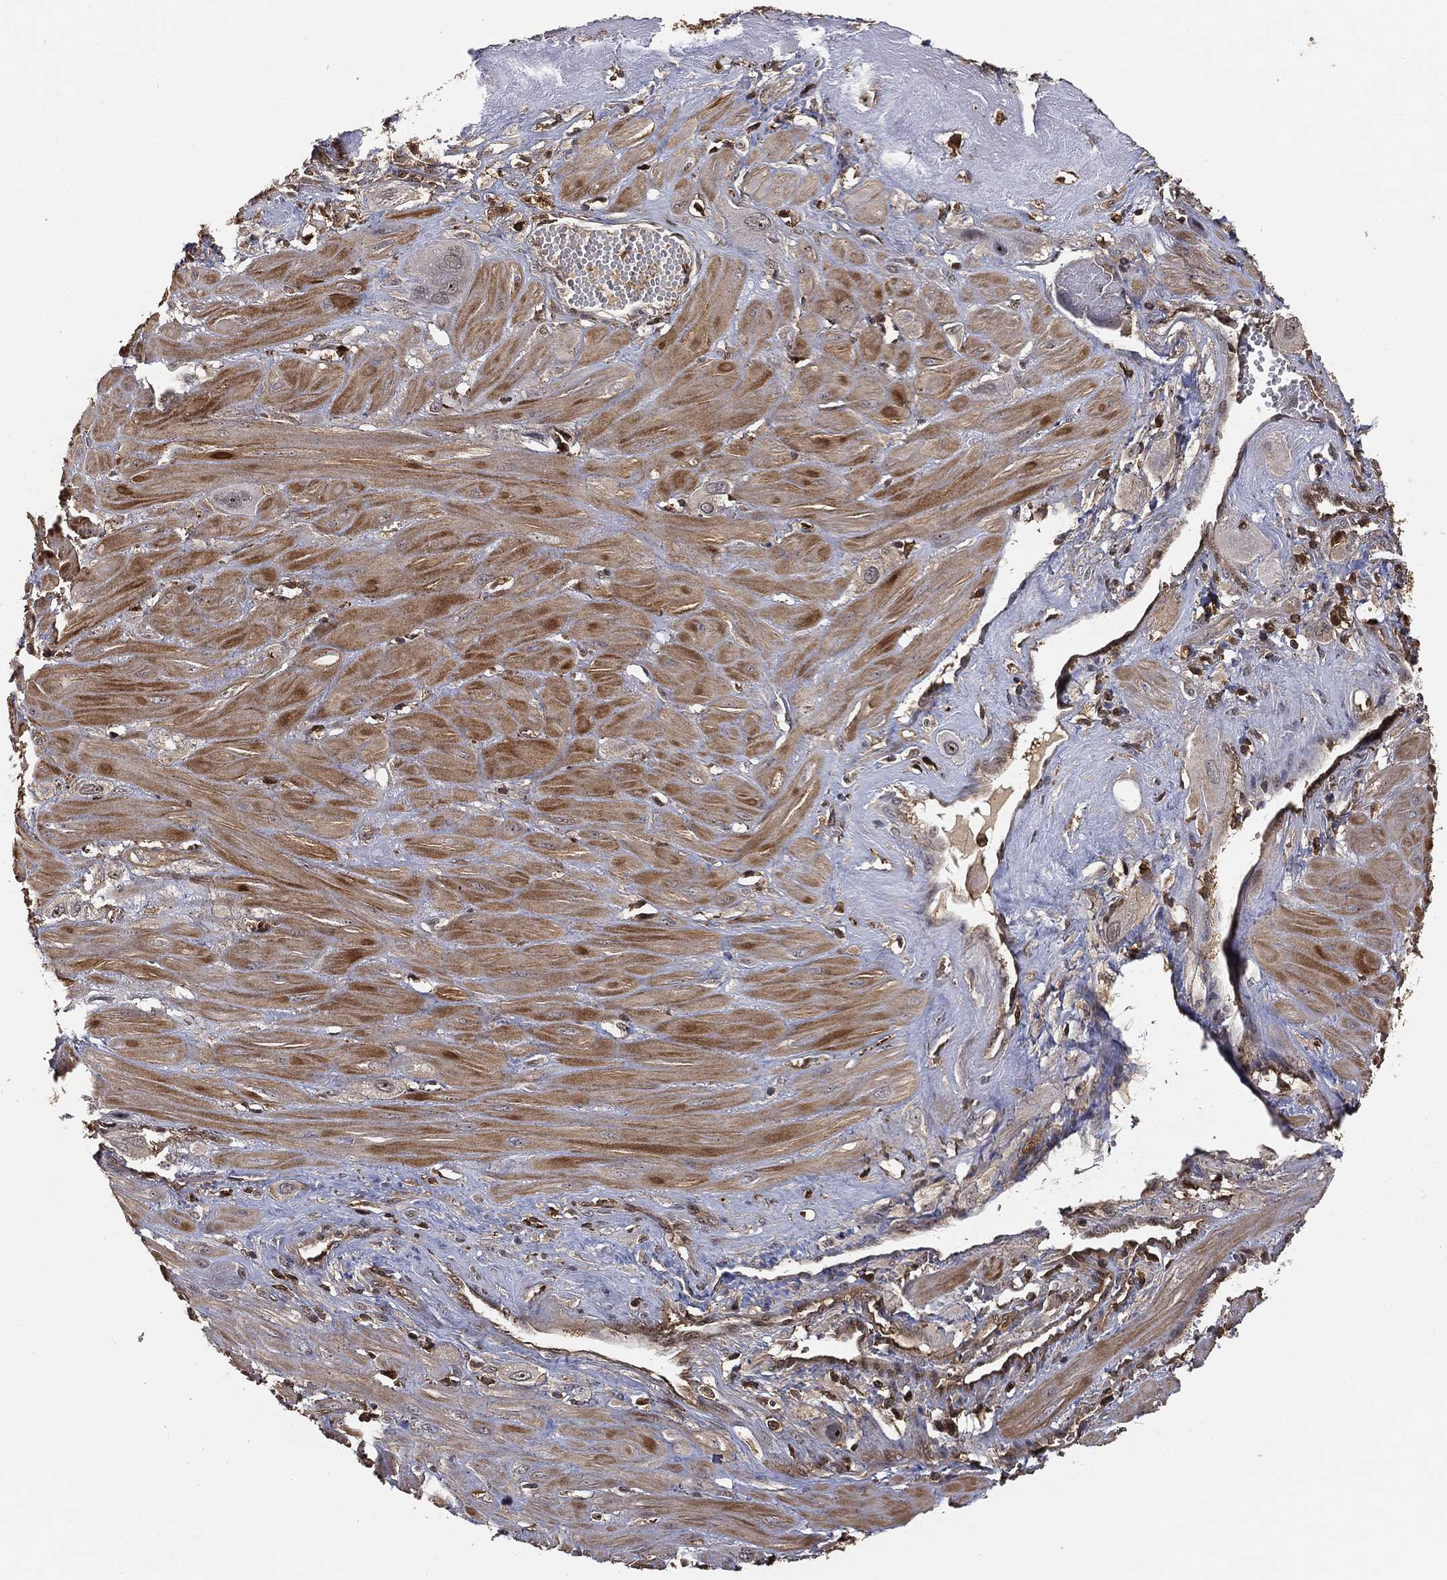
{"staining": {"intensity": "negative", "quantity": "none", "location": "none"}, "tissue": "cervical cancer", "cell_type": "Tumor cells", "image_type": "cancer", "snomed": [{"axis": "morphology", "description": "Squamous cell carcinoma, NOS"}, {"axis": "topography", "description": "Cervix"}], "caption": "An immunohistochemistry histopathology image of cervical cancer (squamous cell carcinoma) is shown. There is no staining in tumor cells of cervical cancer (squamous cell carcinoma).", "gene": "CRYL1", "patient": {"sex": "female", "age": 34}}